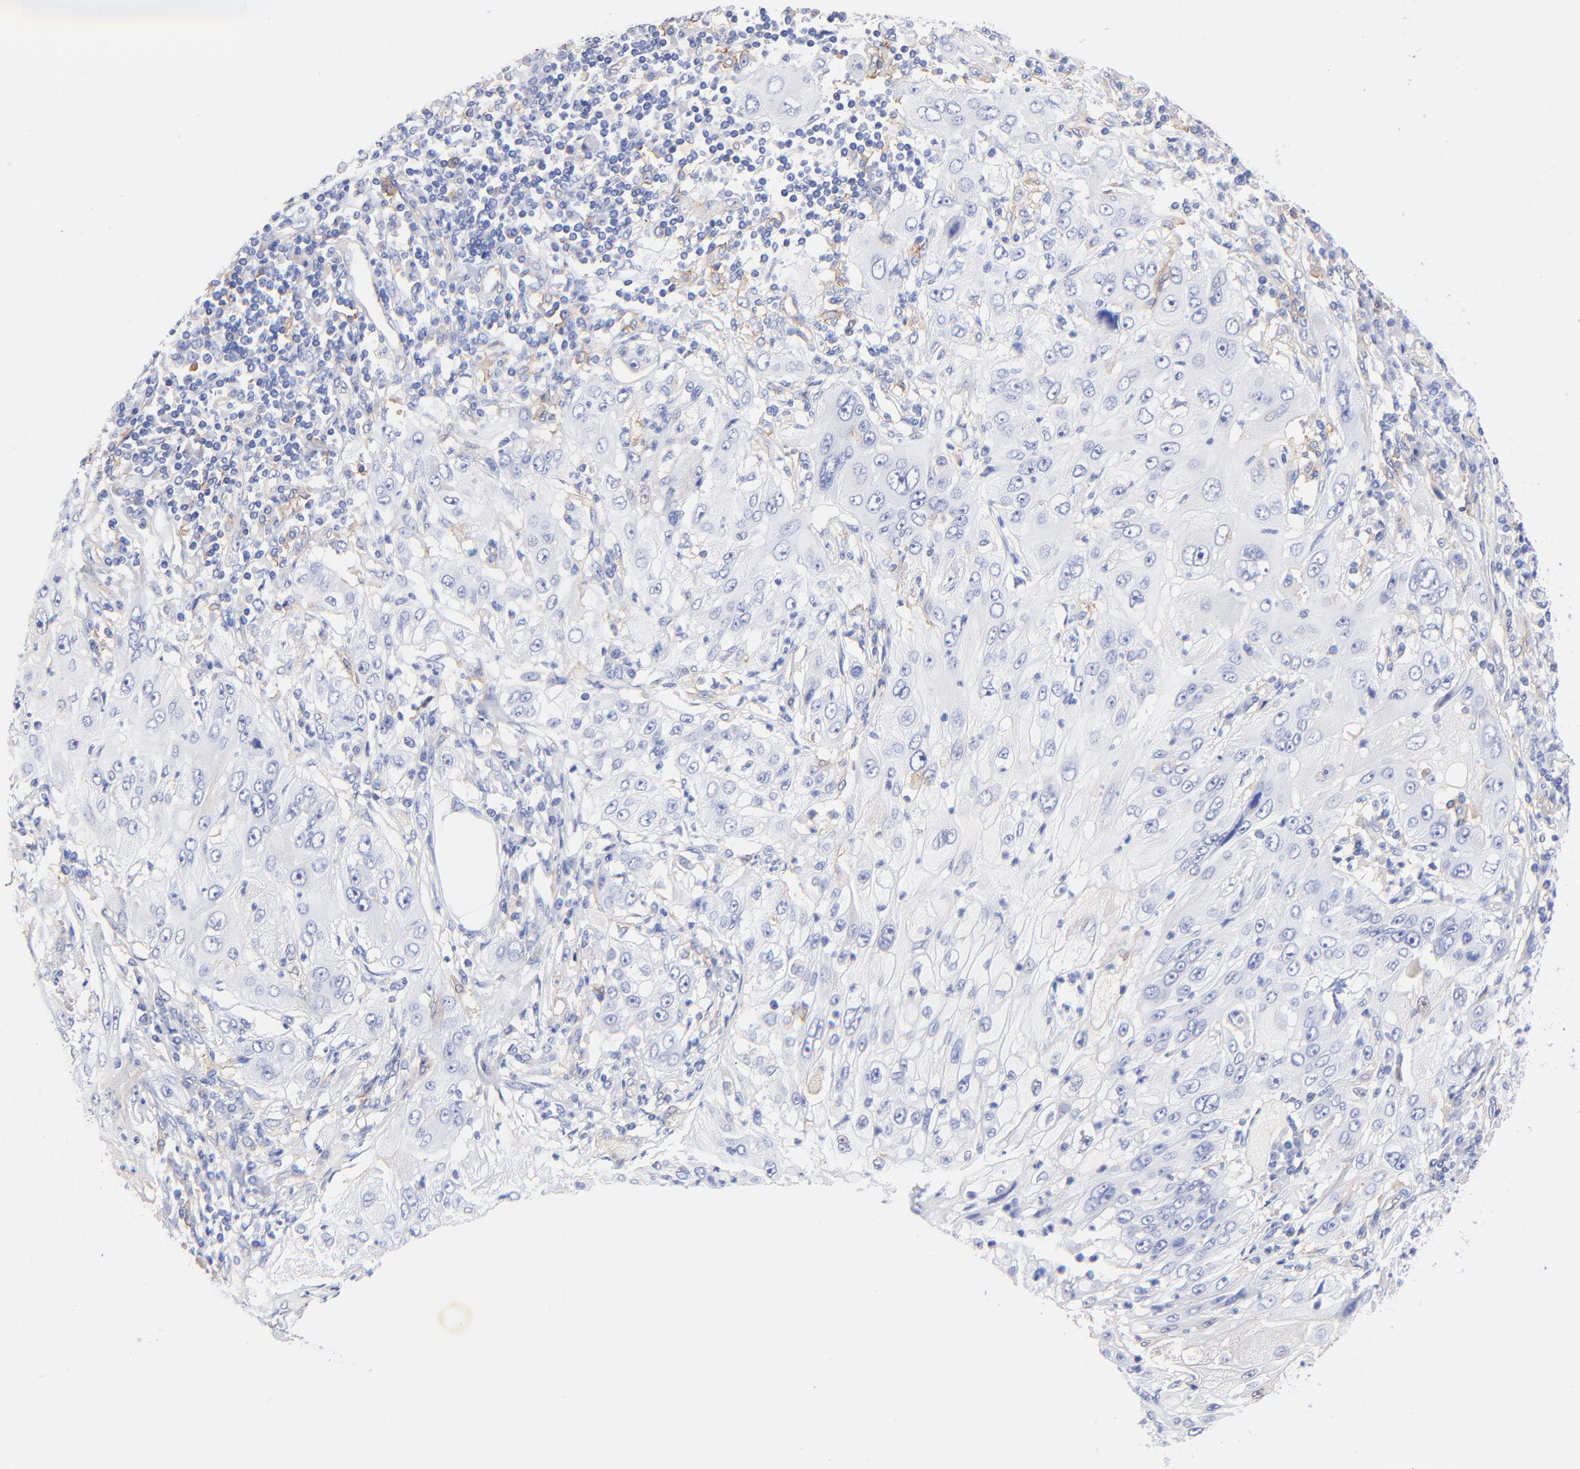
{"staining": {"intensity": "negative", "quantity": "none", "location": "none"}, "tissue": "lung cancer", "cell_type": "Tumor cells", "image_type": "cancer", "snomed": [{"axis": "morphology", "description": "Inflammation, NOS"}, {"axis": "morphology", "description": "Squamous cell carcinoma, NOS"}, {"axis": "topography", "description": "Lymph node"}, {"axis": "topography", "description": "Soft tissue"}, {"axis": "topography", "description": "Lung"}], "caption": "A high-resolution micrograph shows immunohistochemistry staining of lung squamous cell carcinoma, which exhibits no significant expression in tumor cells.", "gene": "SLC44A2", "patient": {"sex": "male", "age": 66}}